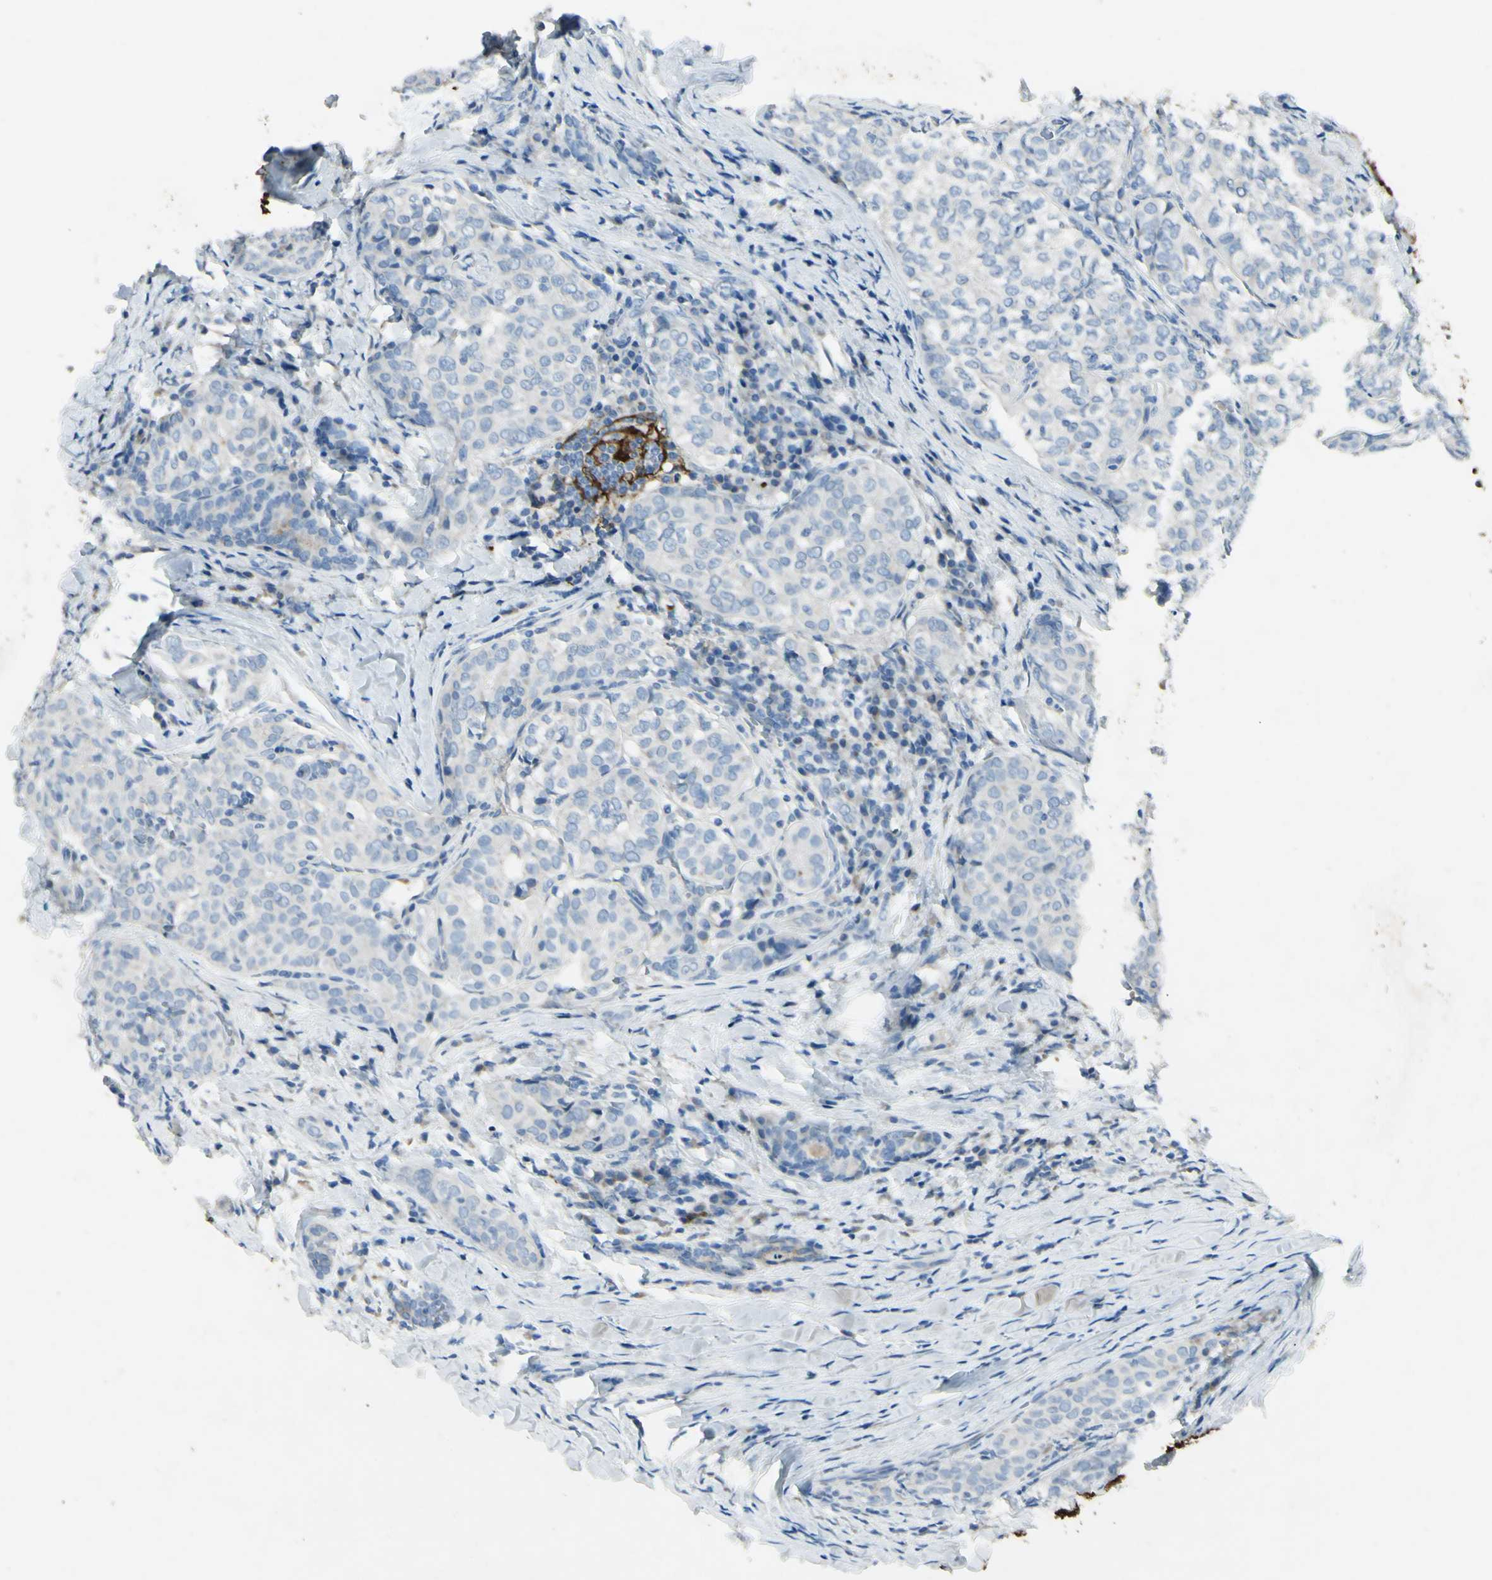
{"staining": {"intensity": "negative", "quantity": "none", "location": "none"}, "tissue": "thyroid cancer", "cell_type": "Tumor cells", "image_type": "cancer", "snomed": [{"axis": "morphology", "description": "Normal tissue, NOS"}, {"axis": "morphology", "description": "Papillary adenocarcinoma, NOS"}, {"axis": "topography", "description": "Thyroid gland"}], "caption": "Immunohistochemistry (IHC) image of human thyroid papillary adenocarcinoma stained for a protein (brown), which demonstrates no staining in tumor cells.", "gene": "SNAP91", "patient": {"sex": "female", "age": 30}}